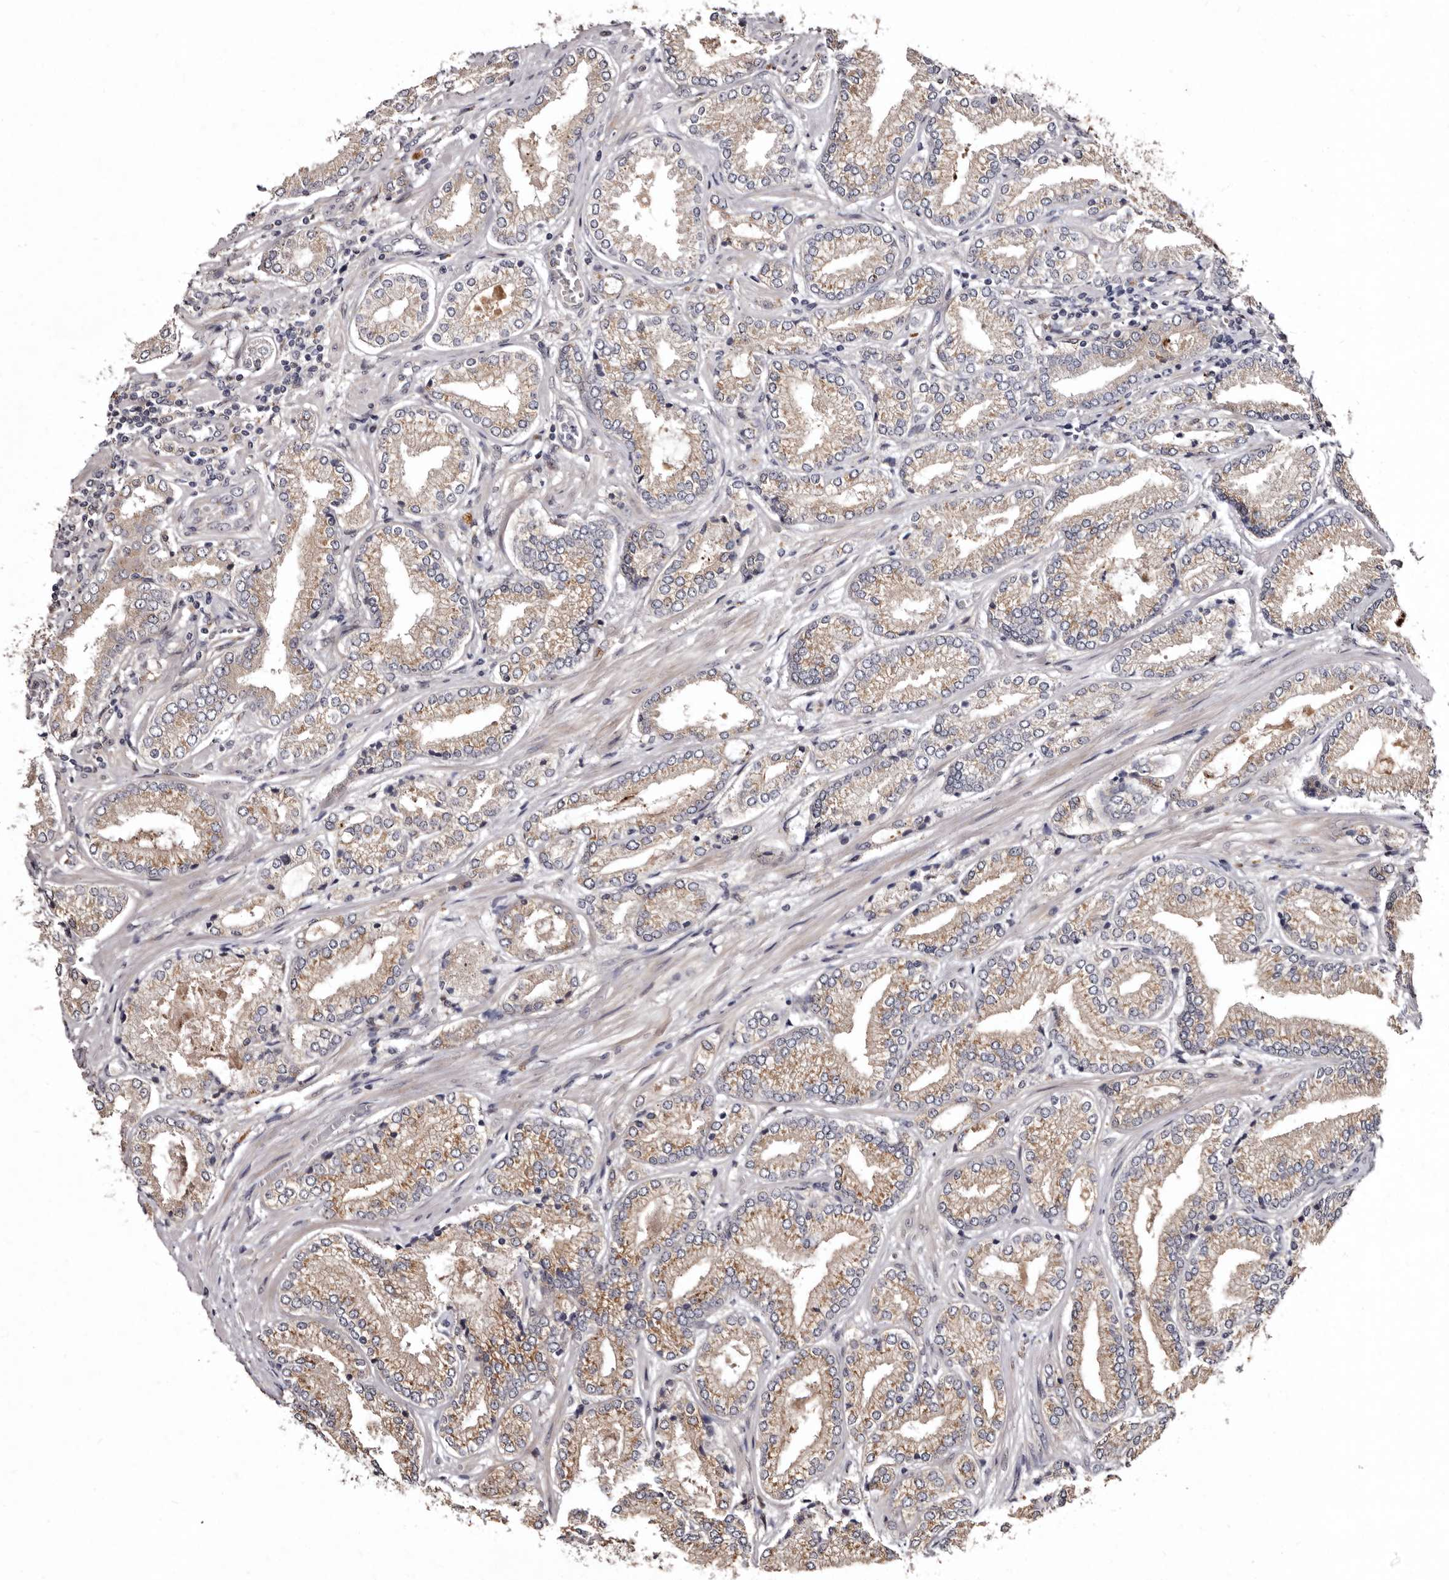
{"staining": {"intensity": "moderate", "quantity": "25%-75%", "location": "cytoplasmic/membranous"}, "tissue": "prostate cancer", "cell_type": "Tumor cells", "image_type": "cancer", "snomed": [{"axis": "morphology", "description": "Adenocarcinoma, Low grade"}, {"axis": "topography", "description": "Prostate"}], "caption": "IHC of prostate cancer (low-grade adenocarcinoma) displays medium levels of moderate cytoplasmic/membranous positivity in about 25%-75% of tumor cells.", "gene": "FAM91A1", "patient": {"sex": "male", "age": 62}}